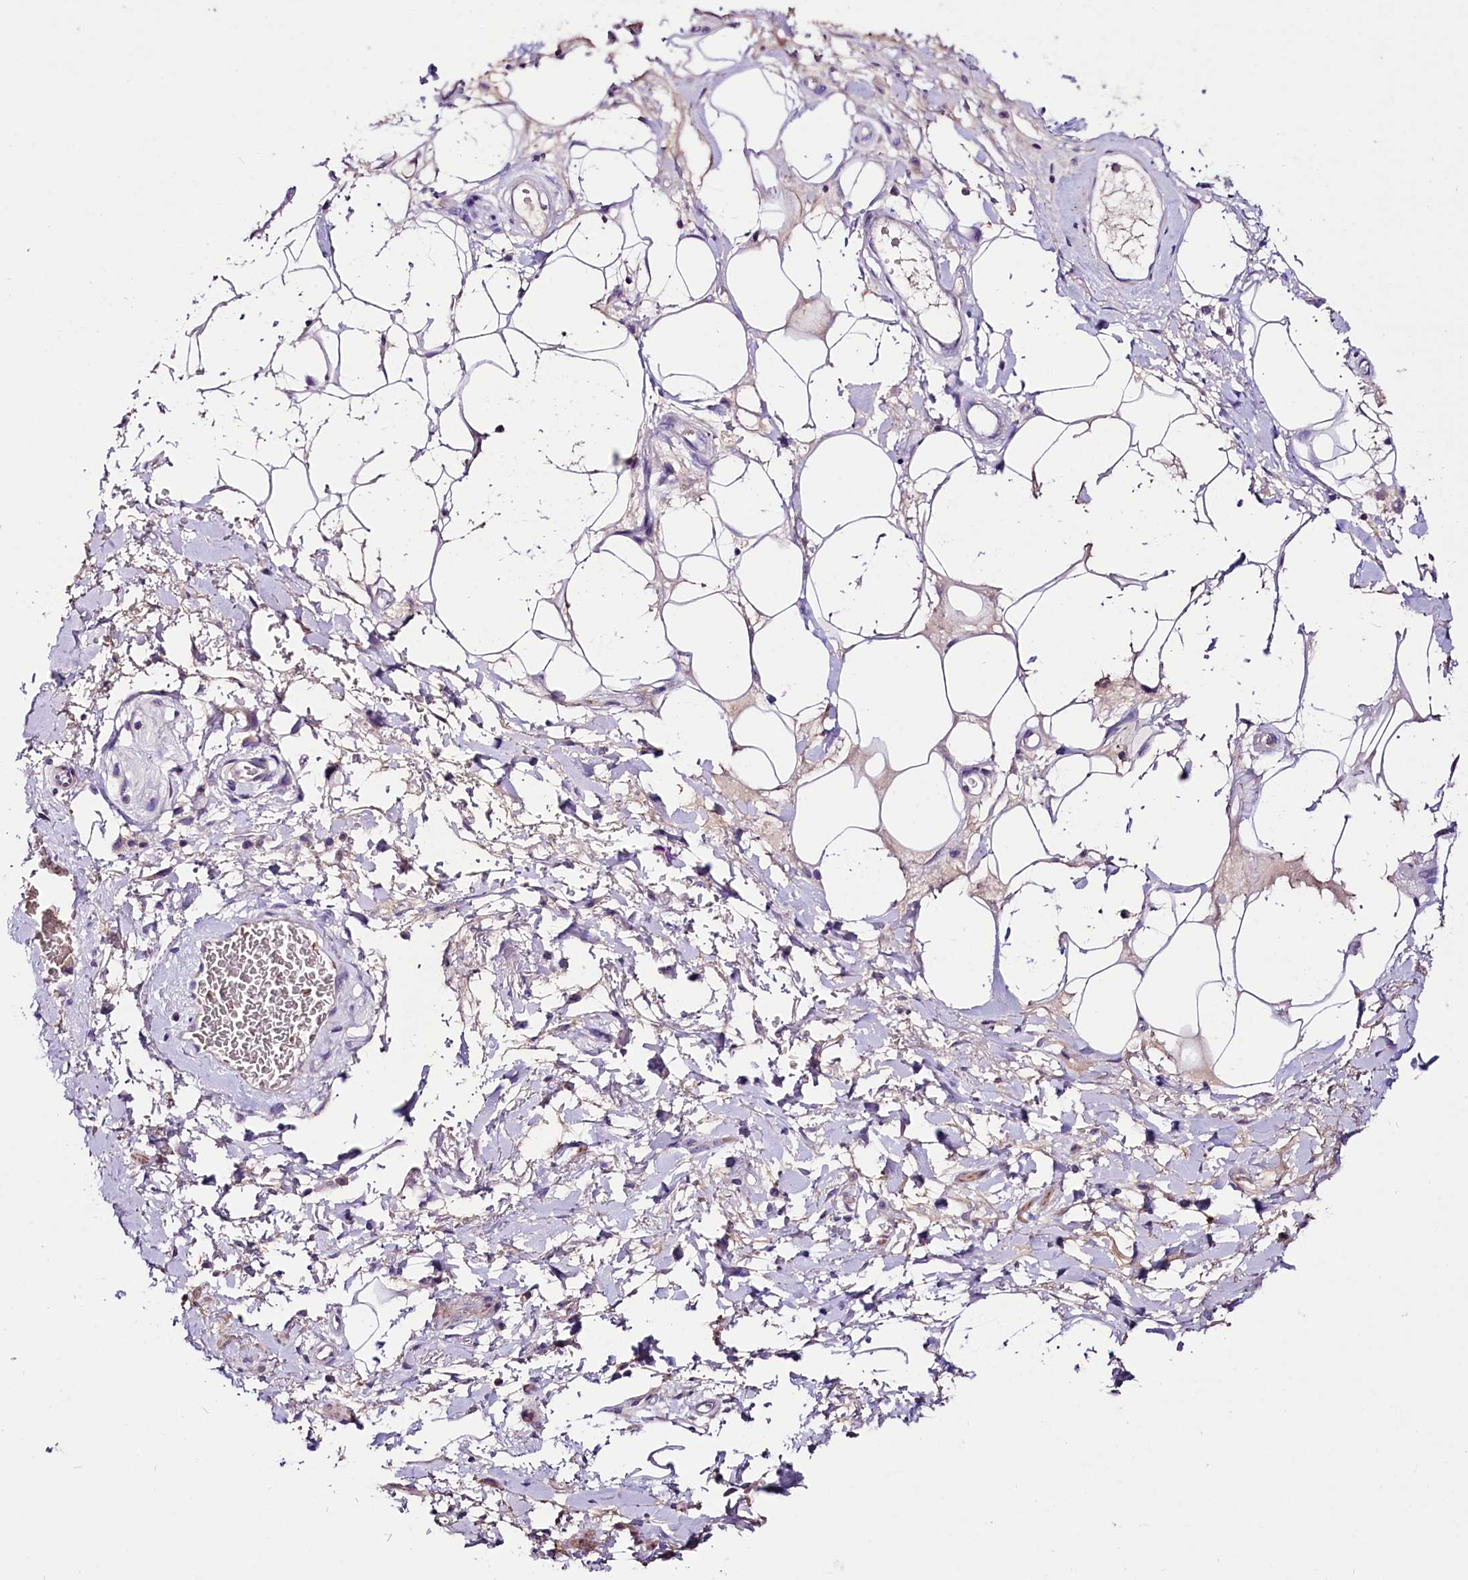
{"staining": {"intensity": "weak", "quantity": "25%-75%", "location": "cytoplasmic/membranous"}, "tissue": "adipose tissue", "cell_type": "Adipocytes", "image_type": "normal", "snomed": [{"axis": "morphology", "description": "Normal tissue, NOS"}, {"axis": "morphology", "description": "Adenocarcinoma, NOS"}, {"axis": "topography", "description": "Rectum"}, {"axis": "topography", "description": "Vagina"}, {"axis": "topography", "description": "Peripheral nerve tissue"}], "caption": "Adipose tissue stained with a brown dye displays weak cytoplasmic/membranous positive expression in approximately 25%-75% of adipocytes.", "gene": "MEX3B", "patient": {"sex": "female", "age": 71}}